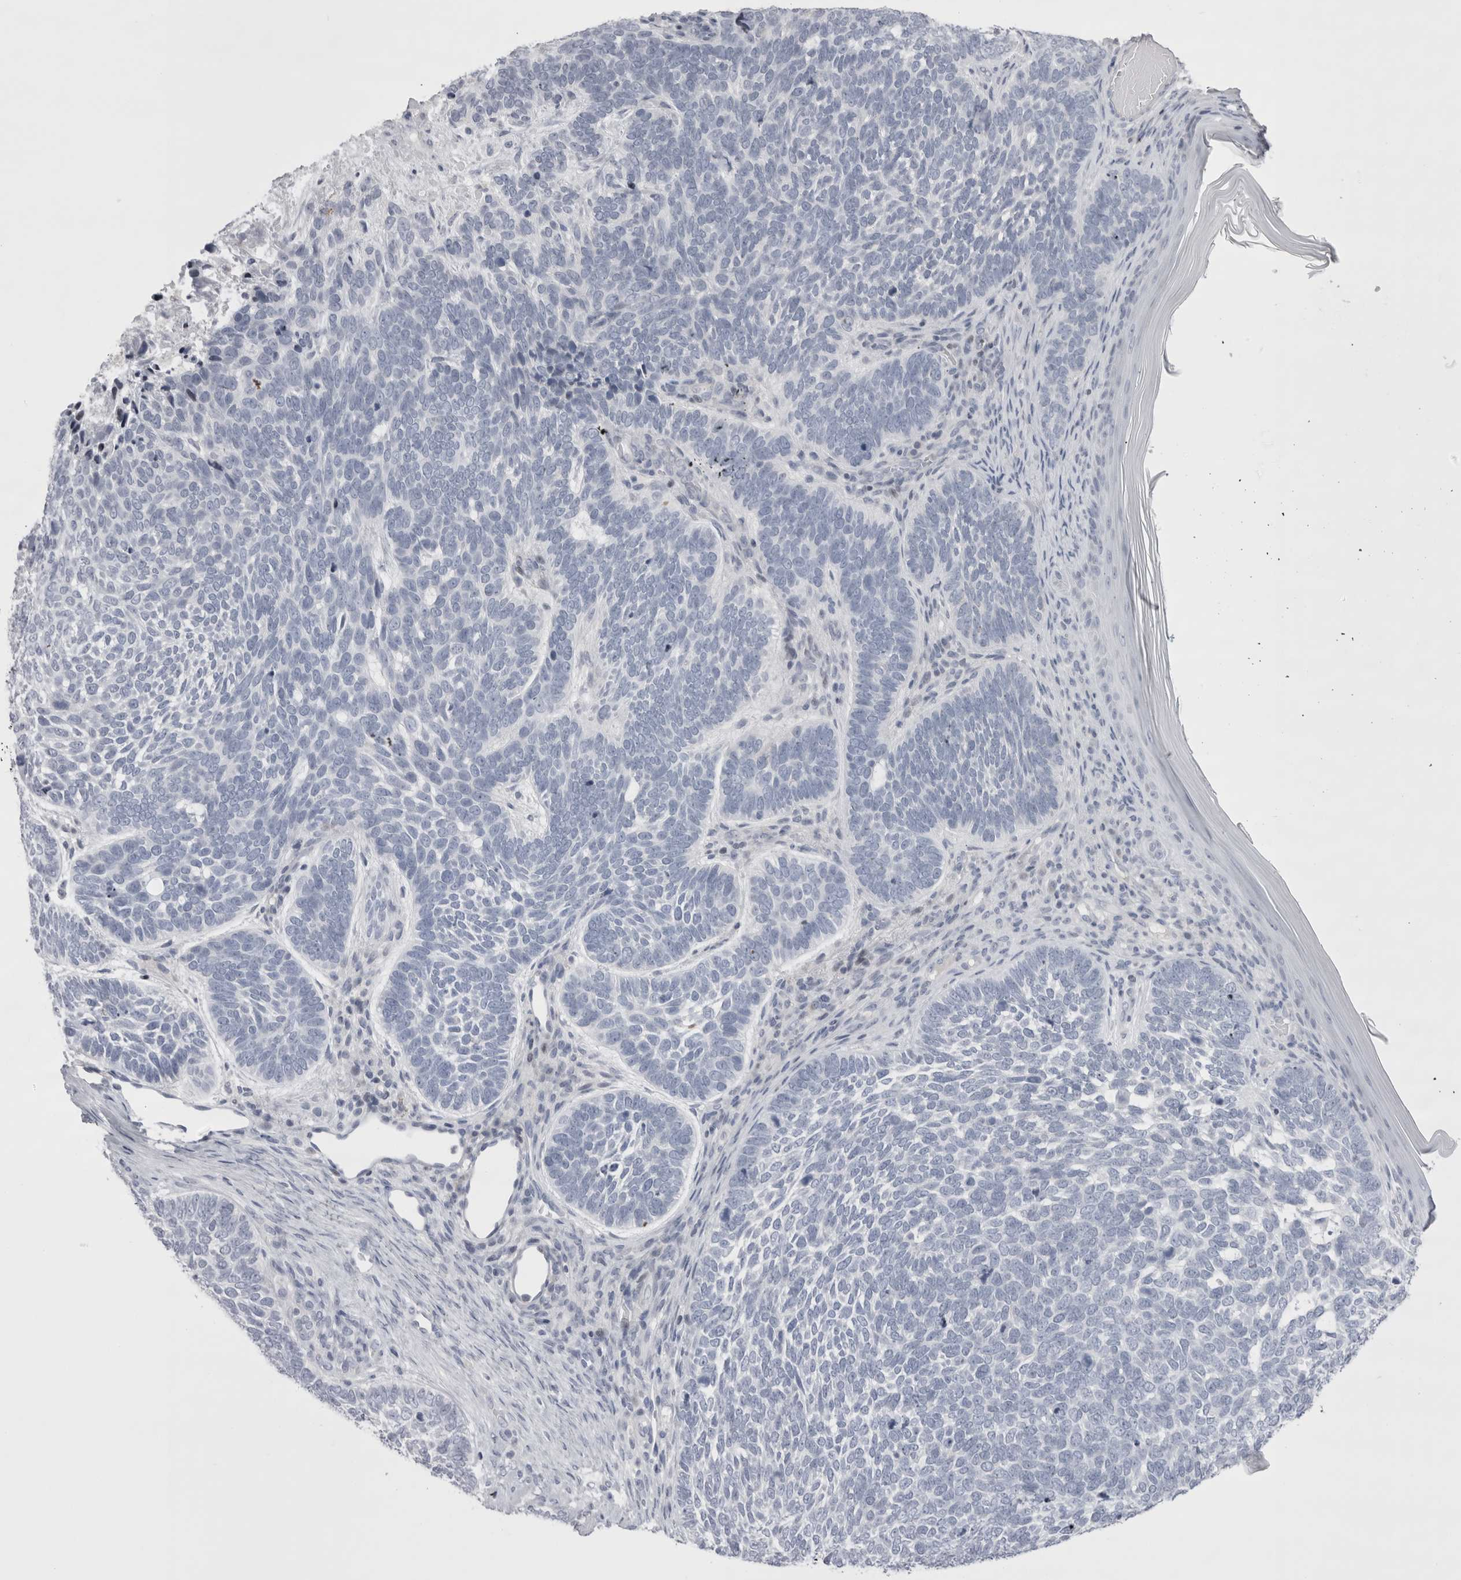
{"staining": {"intensity": "negative", "quantity": "none", "location": "none"}, "tissue": "skin cancer", "cell_type": "Tumor cells", "image_type": "cancer", "snomed": [{"axis": "morphology", "description": "Basal cell carcinoma"}, {"axis": "topography", "description": "Skin"}], "caption": "Basal cell carcinoma (skin) was stained to show a protein in brown. There is no significant staining in tumor cells.", "gene": "FNDC8", "patient": {"sex": "female", "age": 85}}